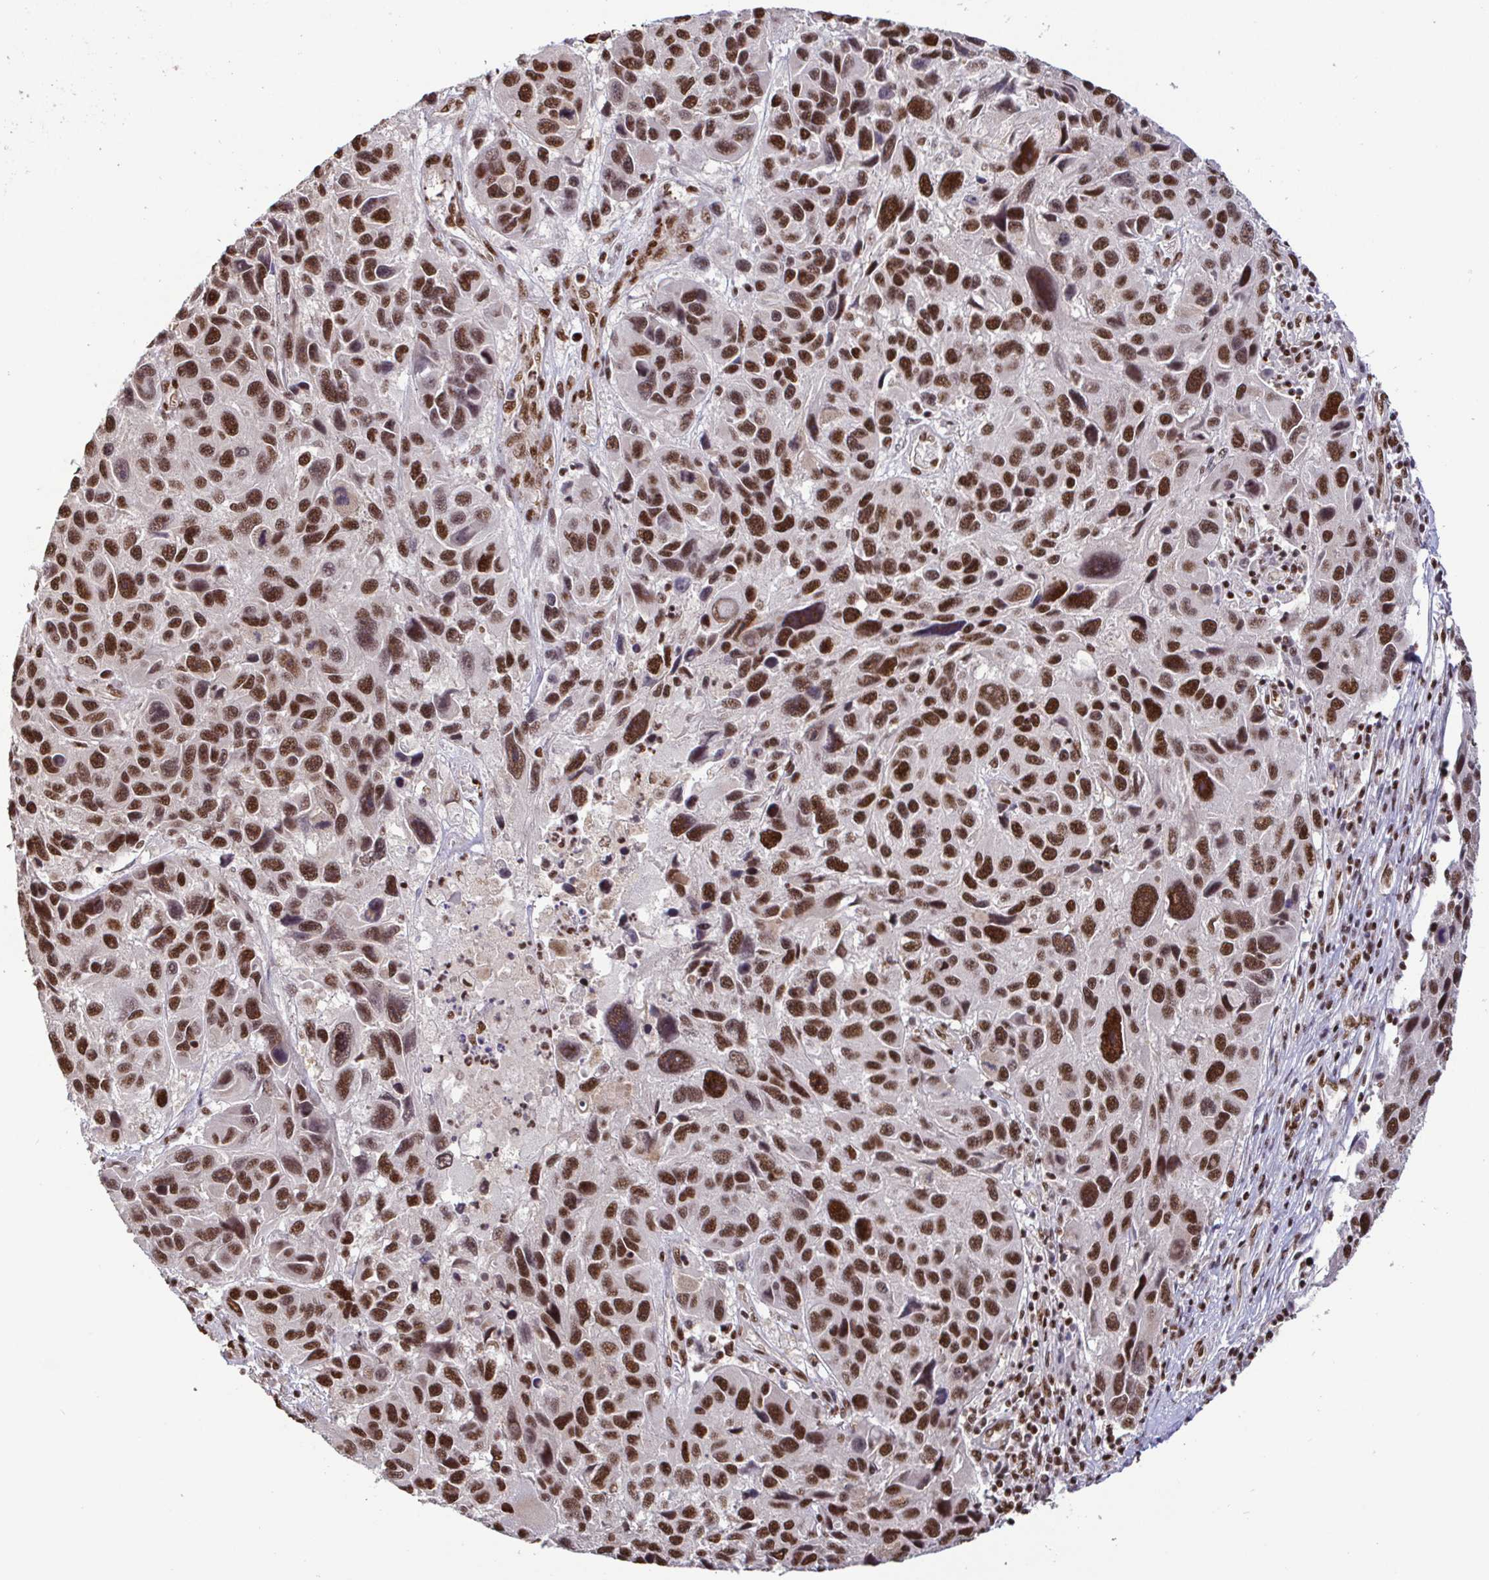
{"staining": {"intensity": "strong", "quantity": ">75%", "location": "nuclear"}, "tissue": "melanoma", "cell_type": "Tumor cells", "image_type": "cancer", "snomed": [{"axis": "morphology", "description": "Malignant melanoma, NOS"}, {"axis": "topography", "description": "Skin"}], "caption": "Protein staining exhibits strong nuclear staining in approximately >75% of tumor cells in melanoma. The staining is performed using DAB (3,3'-diaminobenzidine) brown chromogen to label protein expression. The nuclei are counter-stained blue using hematoxylin.", "gene": "SP3", "patient": {"sex": "male", "age": 53}}